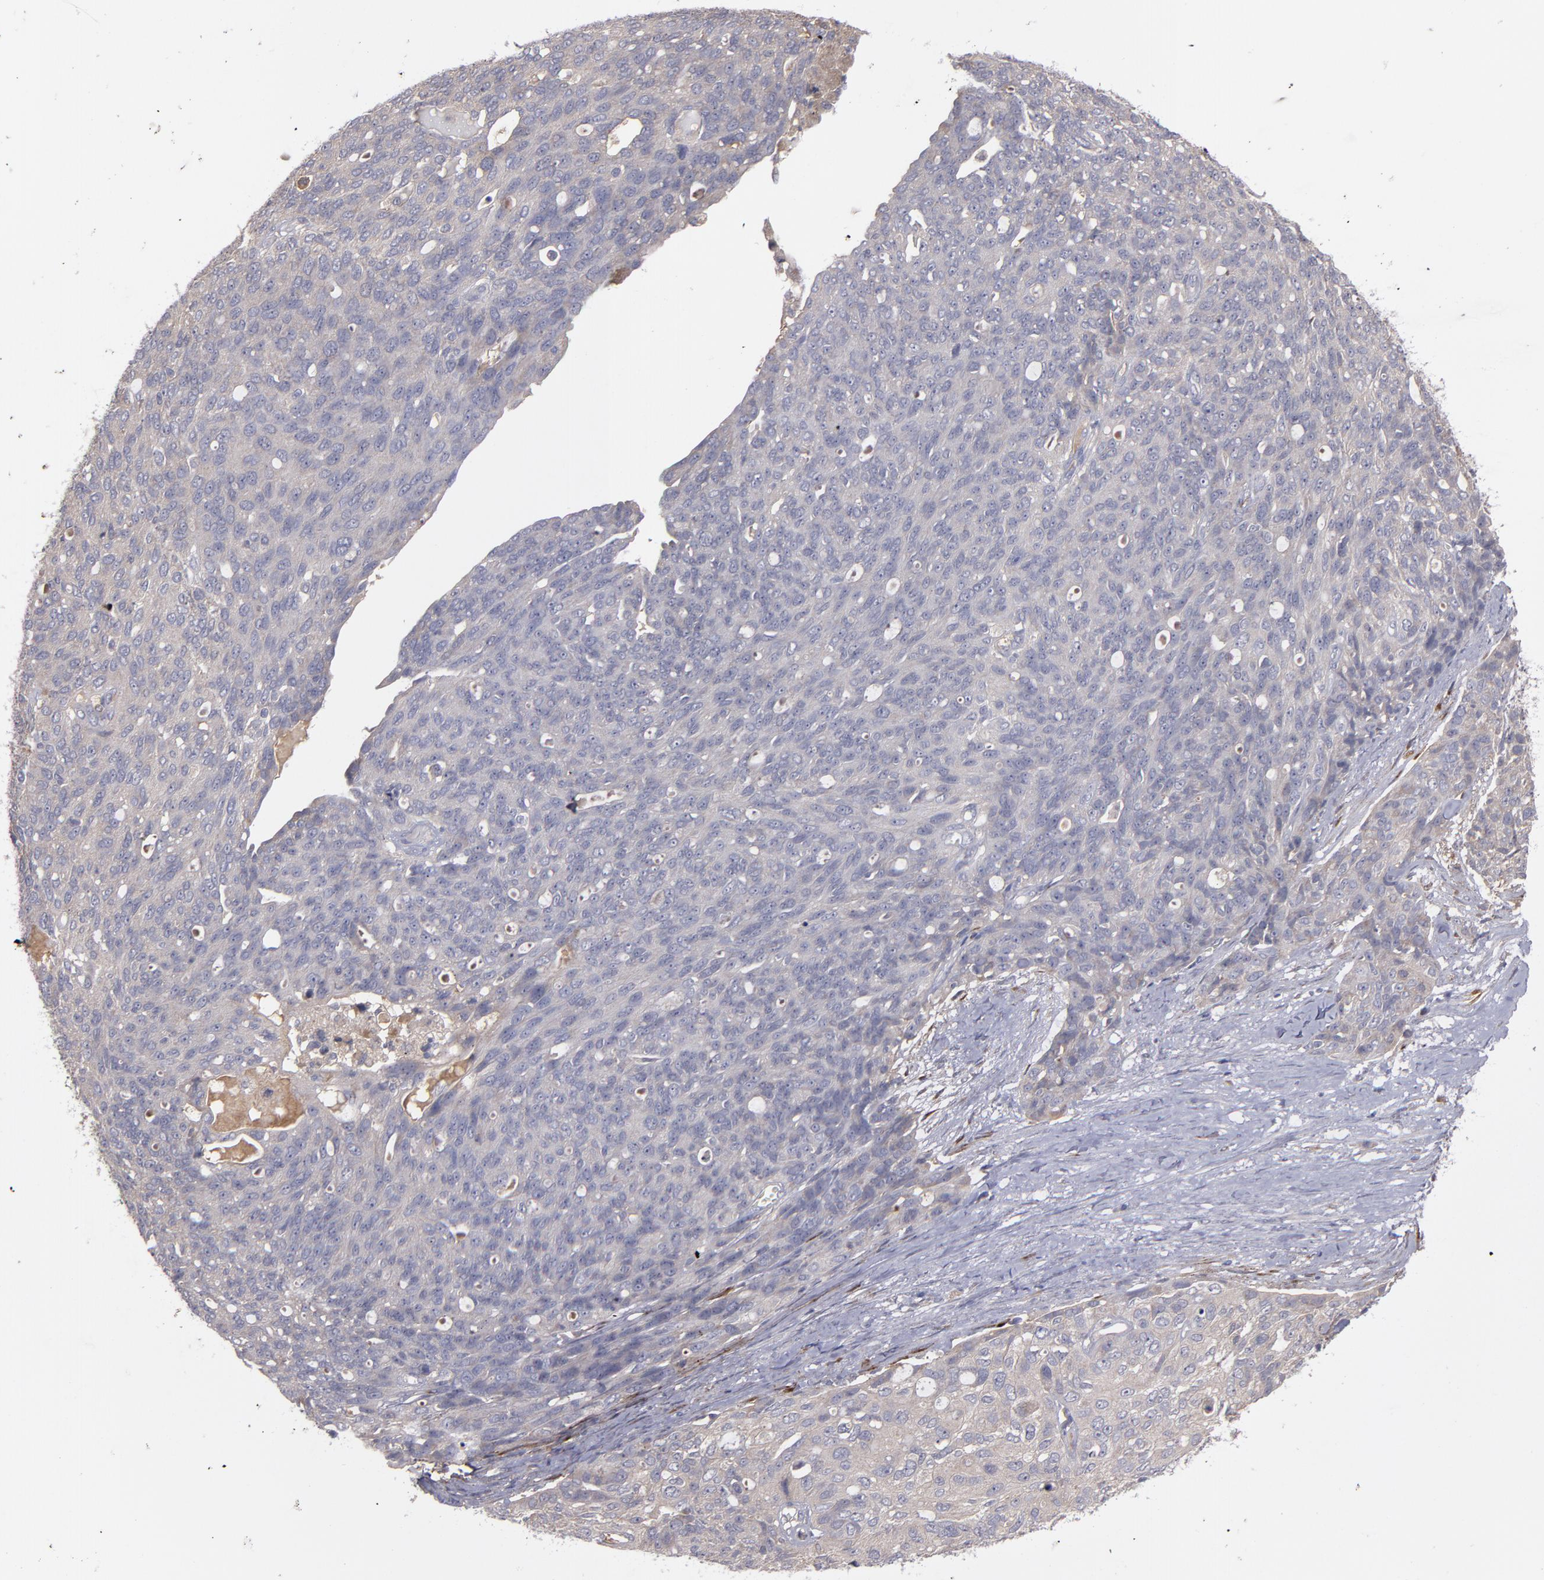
{"staining": {"intensity": "negative", "quantity": "none", "location": "none"}, "tissue": "ovarian cancer", "cell_type": "Tumor cells", "image_type": "cancer", "snomed": [{"axis": "morphology", "description": "Carcinoma, endometroid"}, {"axis": "topography", "description": "Ovary"}], "caption": "The photomicrograph shows no significant expression in tumor cells of ovarian cancer.", "gene": "MMP11", "patient": {"sex": "female", "age": 60}}